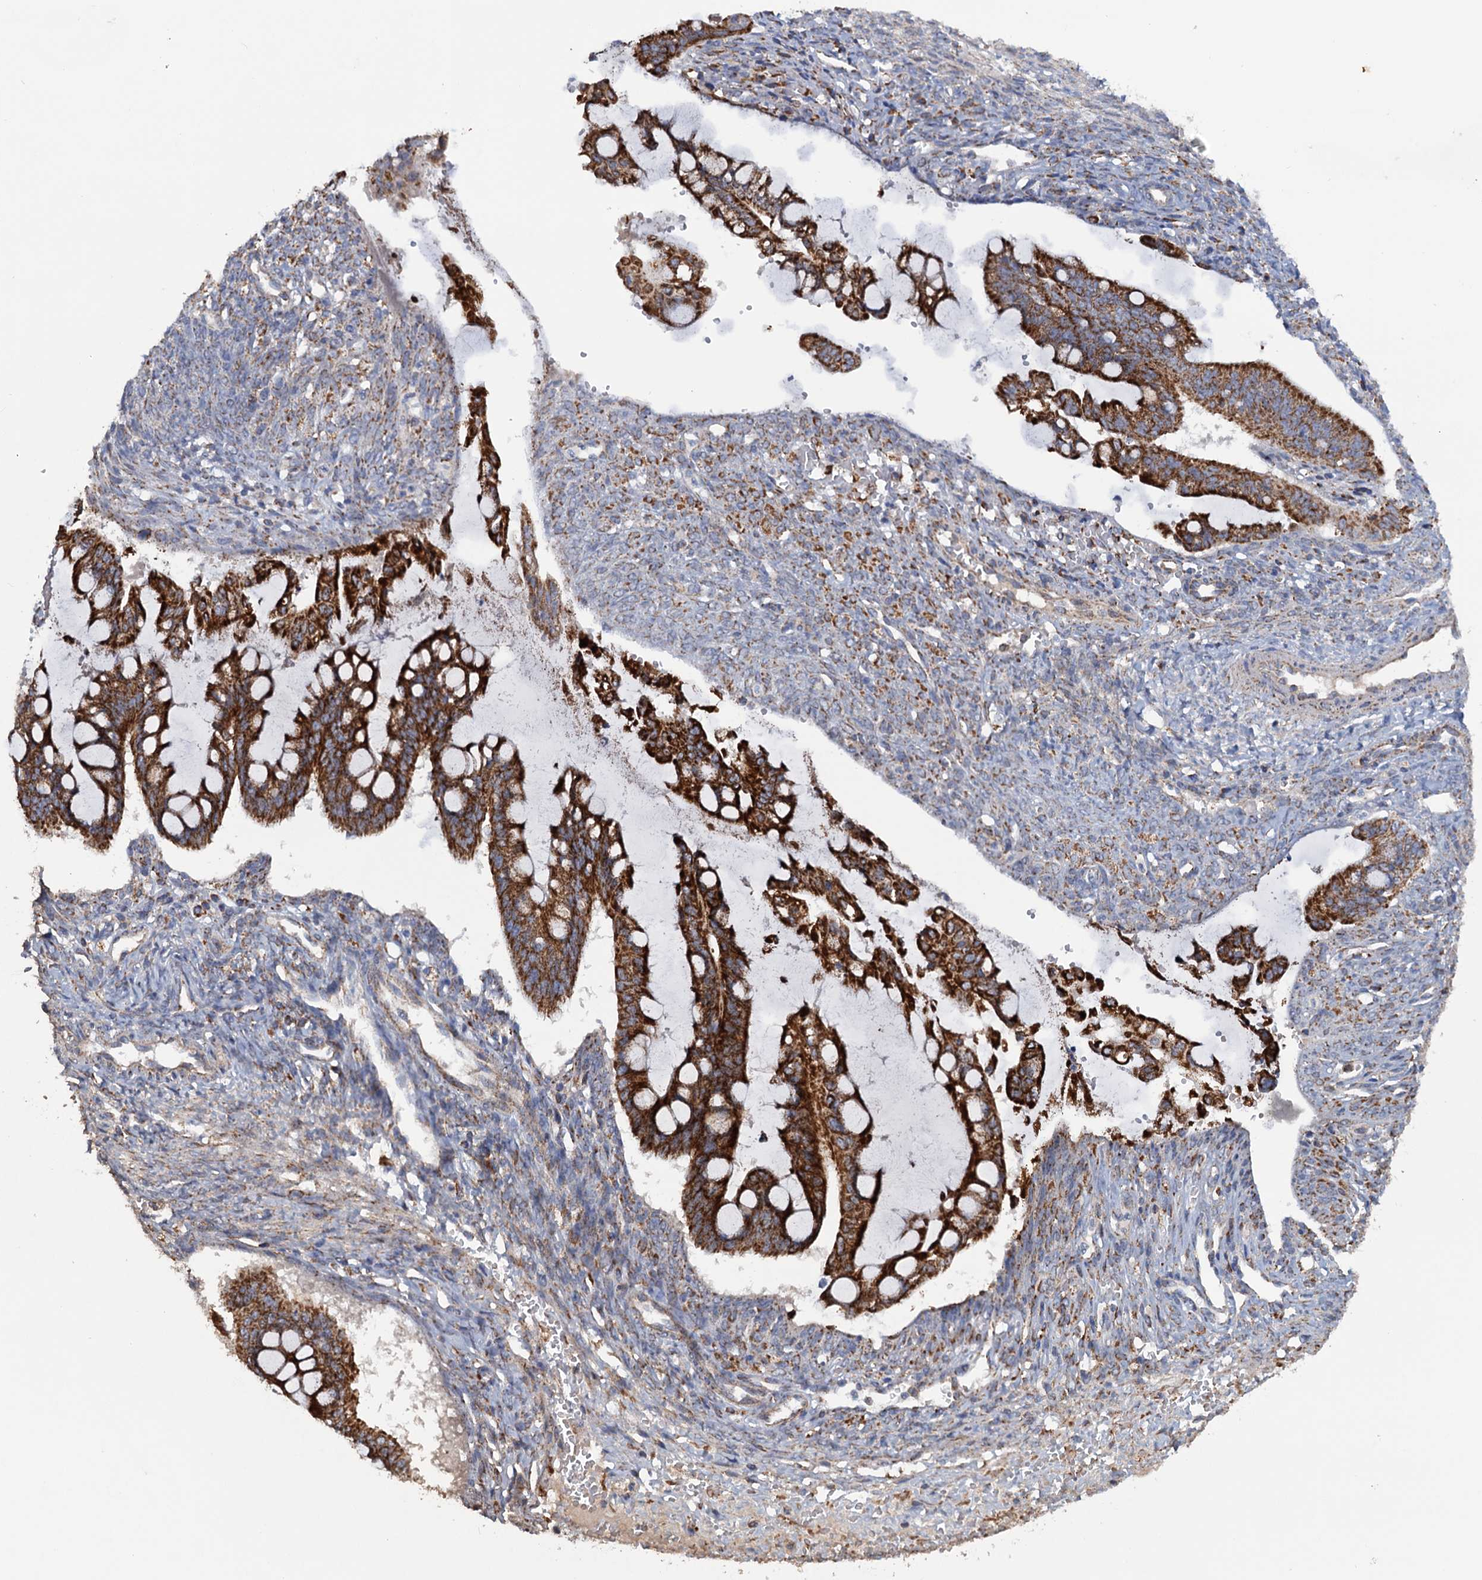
{"staining": {"intensity": "strong", "quantity": ">75%", "location": "cytoplasmic/membranous"}, "tissue": "ovarian cancer", "cell_type": "Tumor cells", "image_type": "cancer", "snomed": [{"axis": "morphology", "description": "Cystadenocarcinoma, mucinous, NOS"}, {"axis": "topography", "description": "Ovary"}], "caption": "This micrograph shows immunohistochemistry (IHC) staining of human ovarian cancer, with high strong cytoplasmic/membranous positivity in approximately >75% of tumor cells.", "gene": "GTPBP3", "patient": {"sex": "female", "age": 73}}